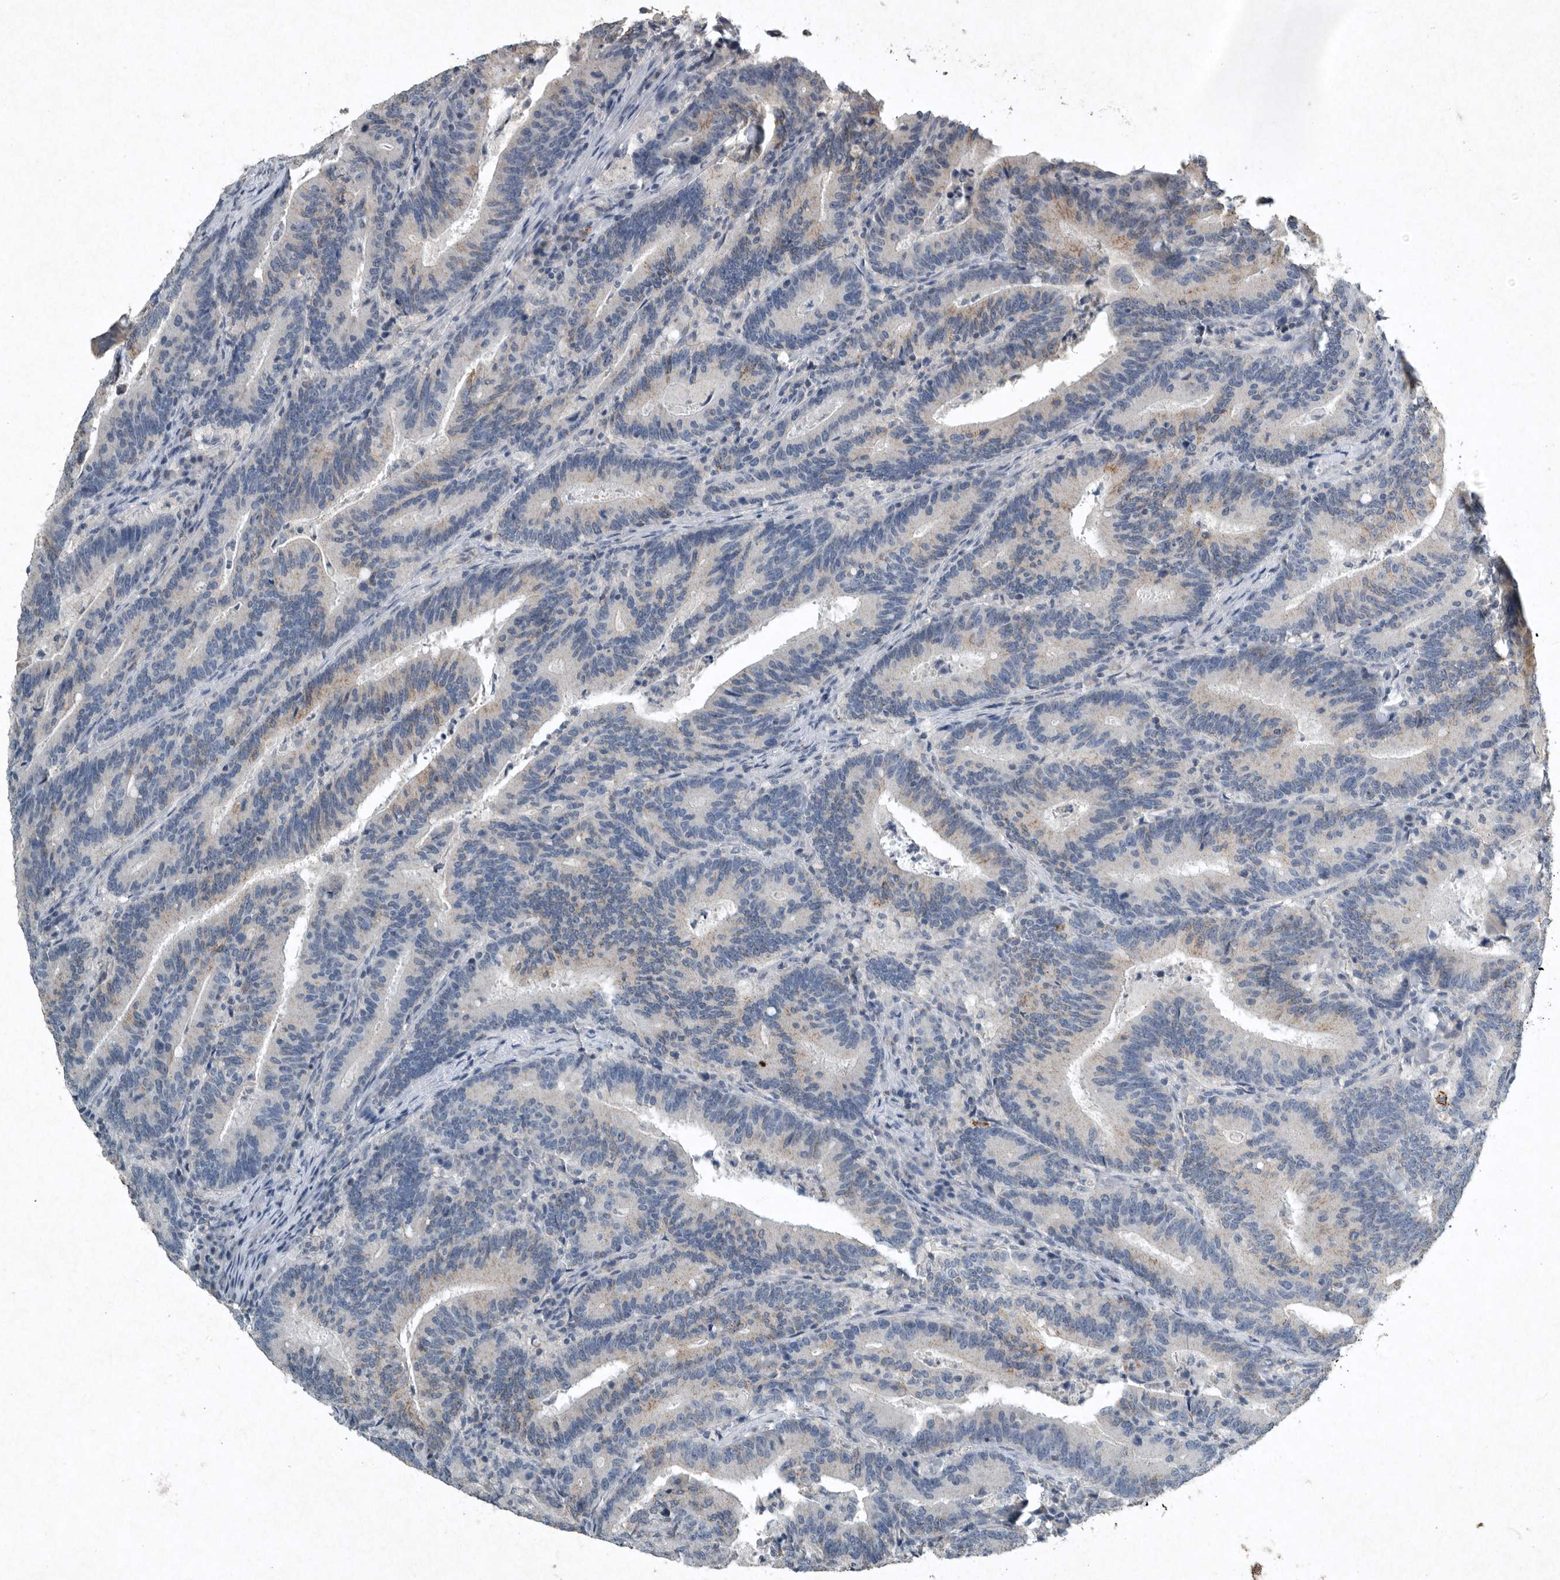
{"staining": {"intensity": "weak", "quantity": "<25%", "location": "cytoplasmic/membranous"}, "tissue": "colorectal cancer", "cell_type": "Tumor cells", "image_type": "cancer", "snomed": [{"axis": "morphology", "description": "Adenocarcinoma, NOS"}, {"axis": "topography", "description": "Colon"}], "caption": "Tumor cells are negative for protein expression in human colorectal cancer (adenocarcinoma).", "gene": "IL20", "patient": {"sex": "female", "age": 66}}